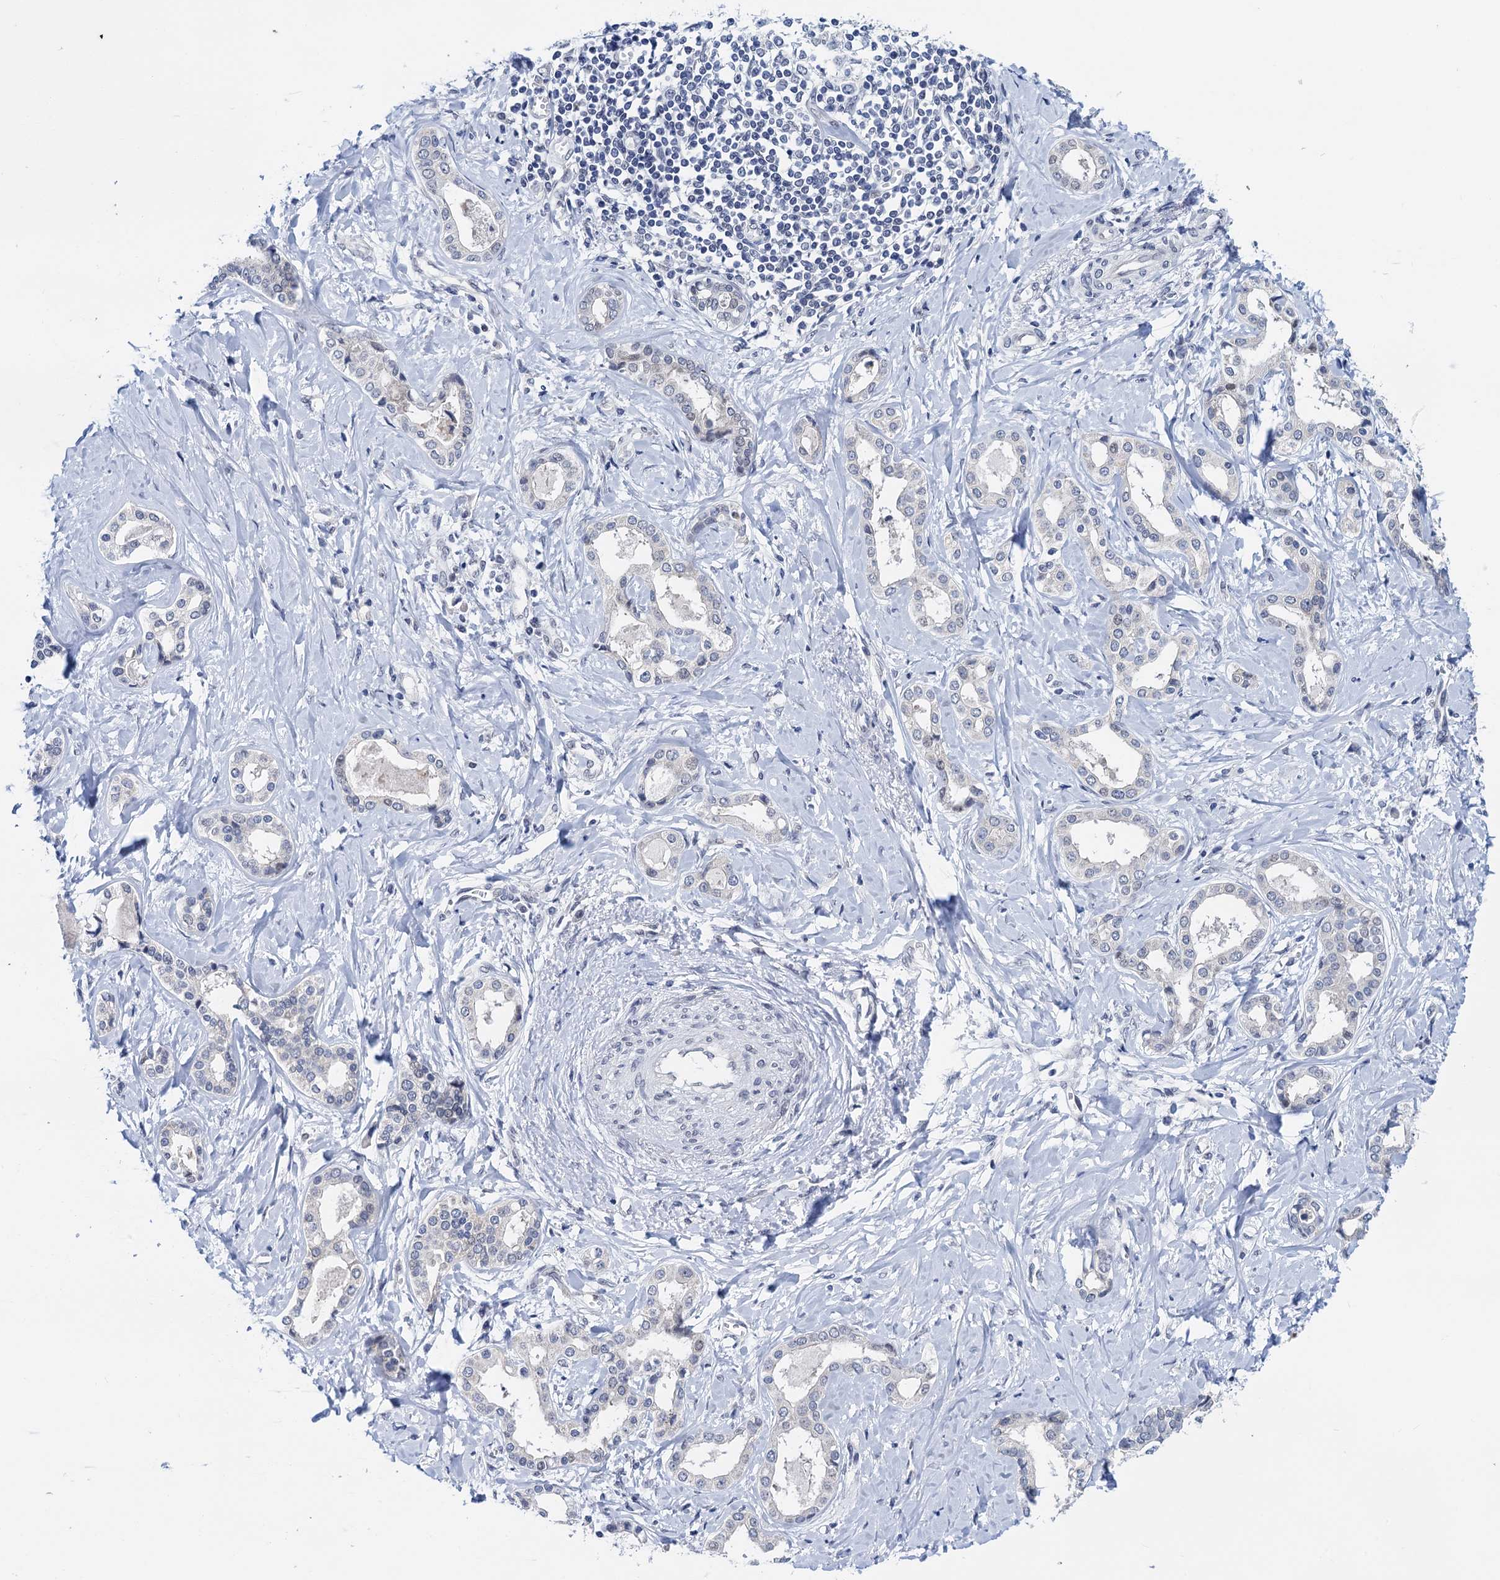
{"staining": {"intensity": "negative", "quantity": "none", "location": "none"}, "tissue": "liver cancer", "cell_type": "Tumor cells", "image_type": "cancer", "snomed": [{"axis": "morphology", "description": "Cholangiocarcinoma"}, {"axis": "topography", "description": "Liver"}], "caption": "Immunohistochemistry of human liver cancer (cholangiocarcinoma) shows no staining in tumor cells.", "gene": "C16orf87", "patient": {"sex": "female", "age": 77}}